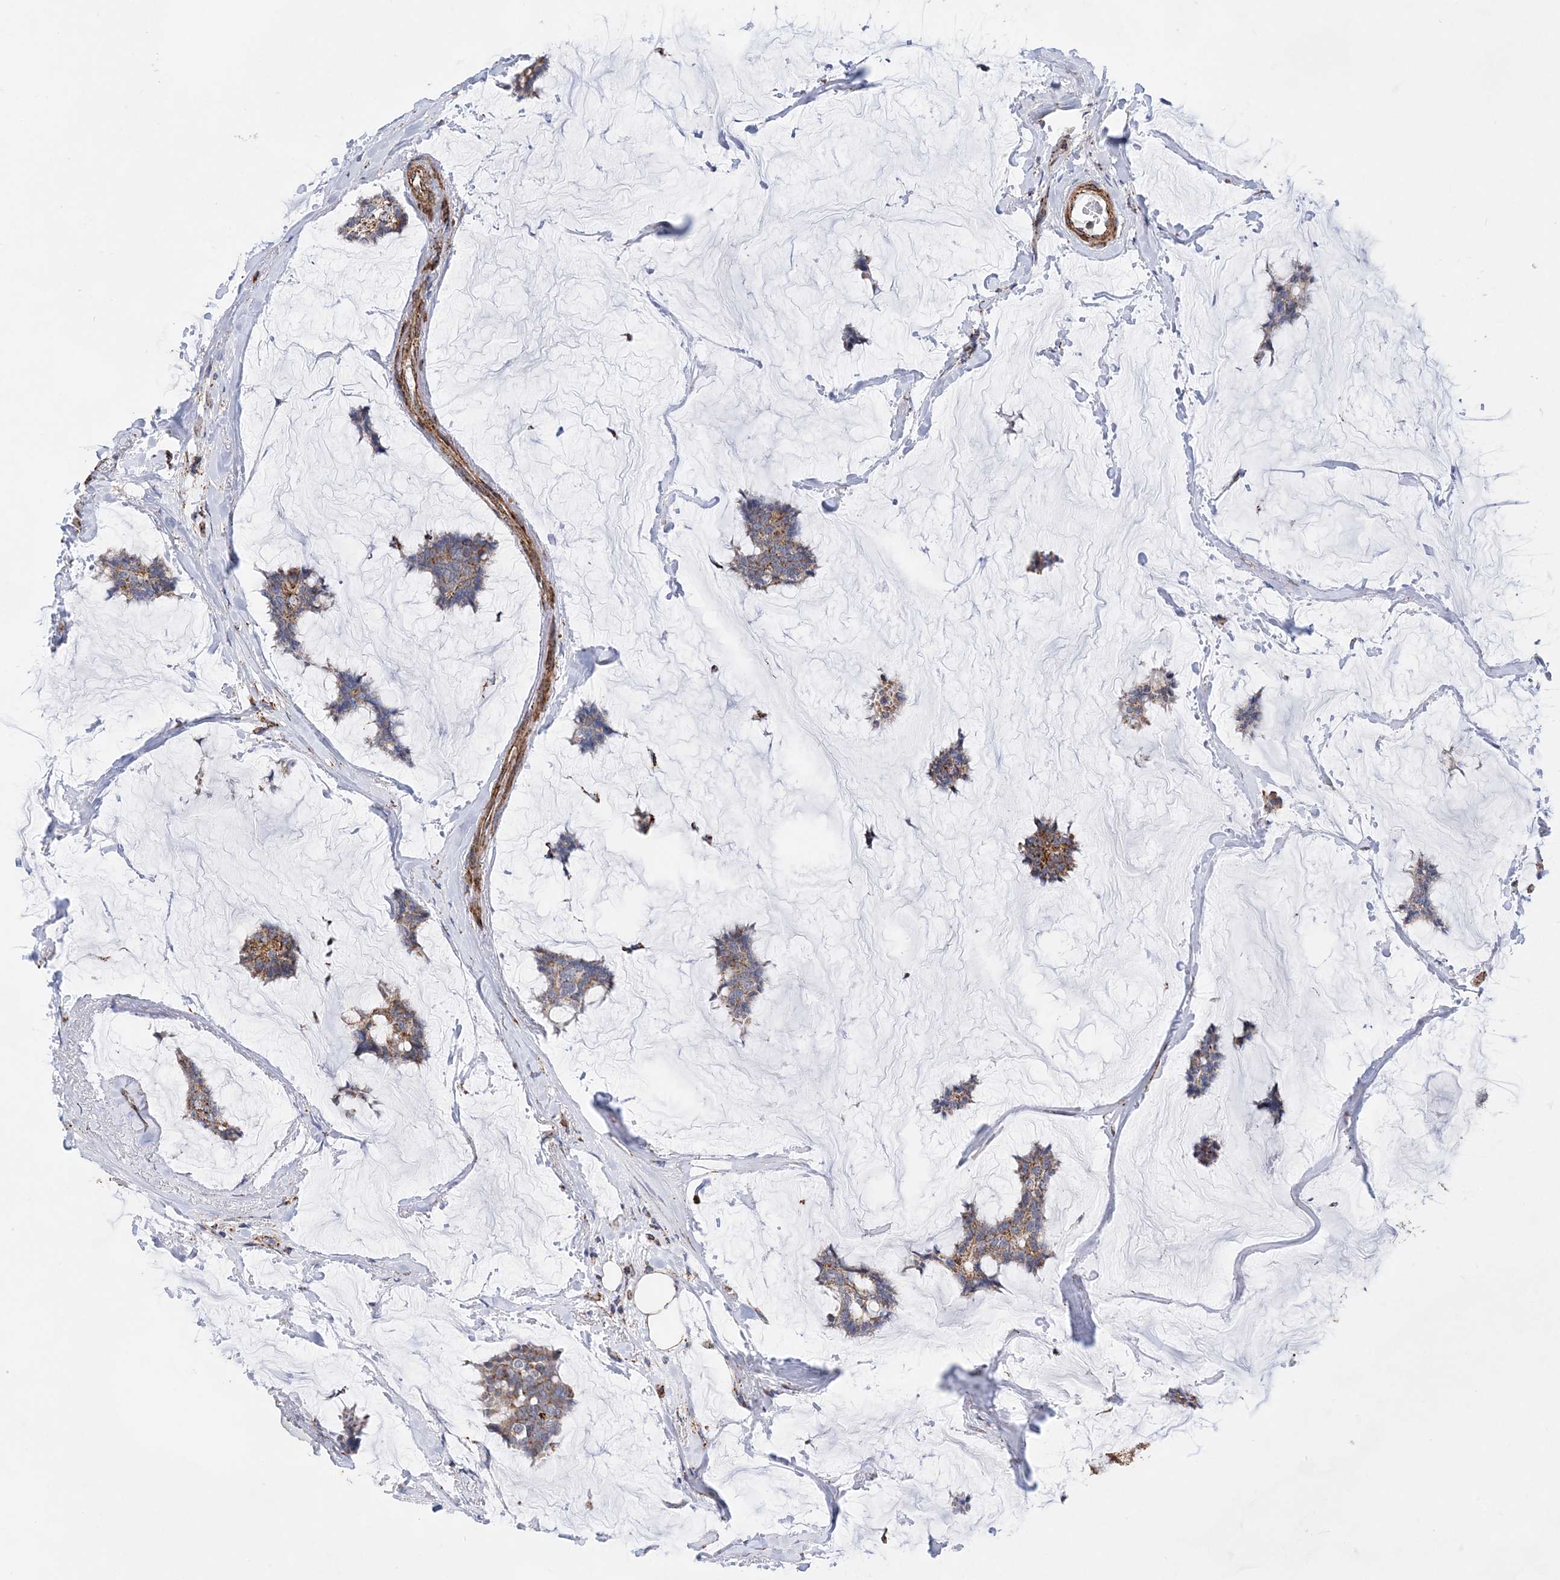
{"staining": {"intensity": "moderate", "quantity": ">75%", "location": "cytoplasmic/membranous"}, "tissue": "breast cancer", "cell_type": "Tumor cells", "image_type": "cancer", "snomed": [{"axis": "morphology", "description": "Duct carcinoma"}, {"axis": "topography", "description": "Breast"}], "caption": "Infiltrating ductal carcinoma (breast) tissue exhibits moderate cytoplasmic/membranous expression in approximately >75% of tumor cells", "gene": "ACOT9", "patient": {"sex": "female", "age": 93}}